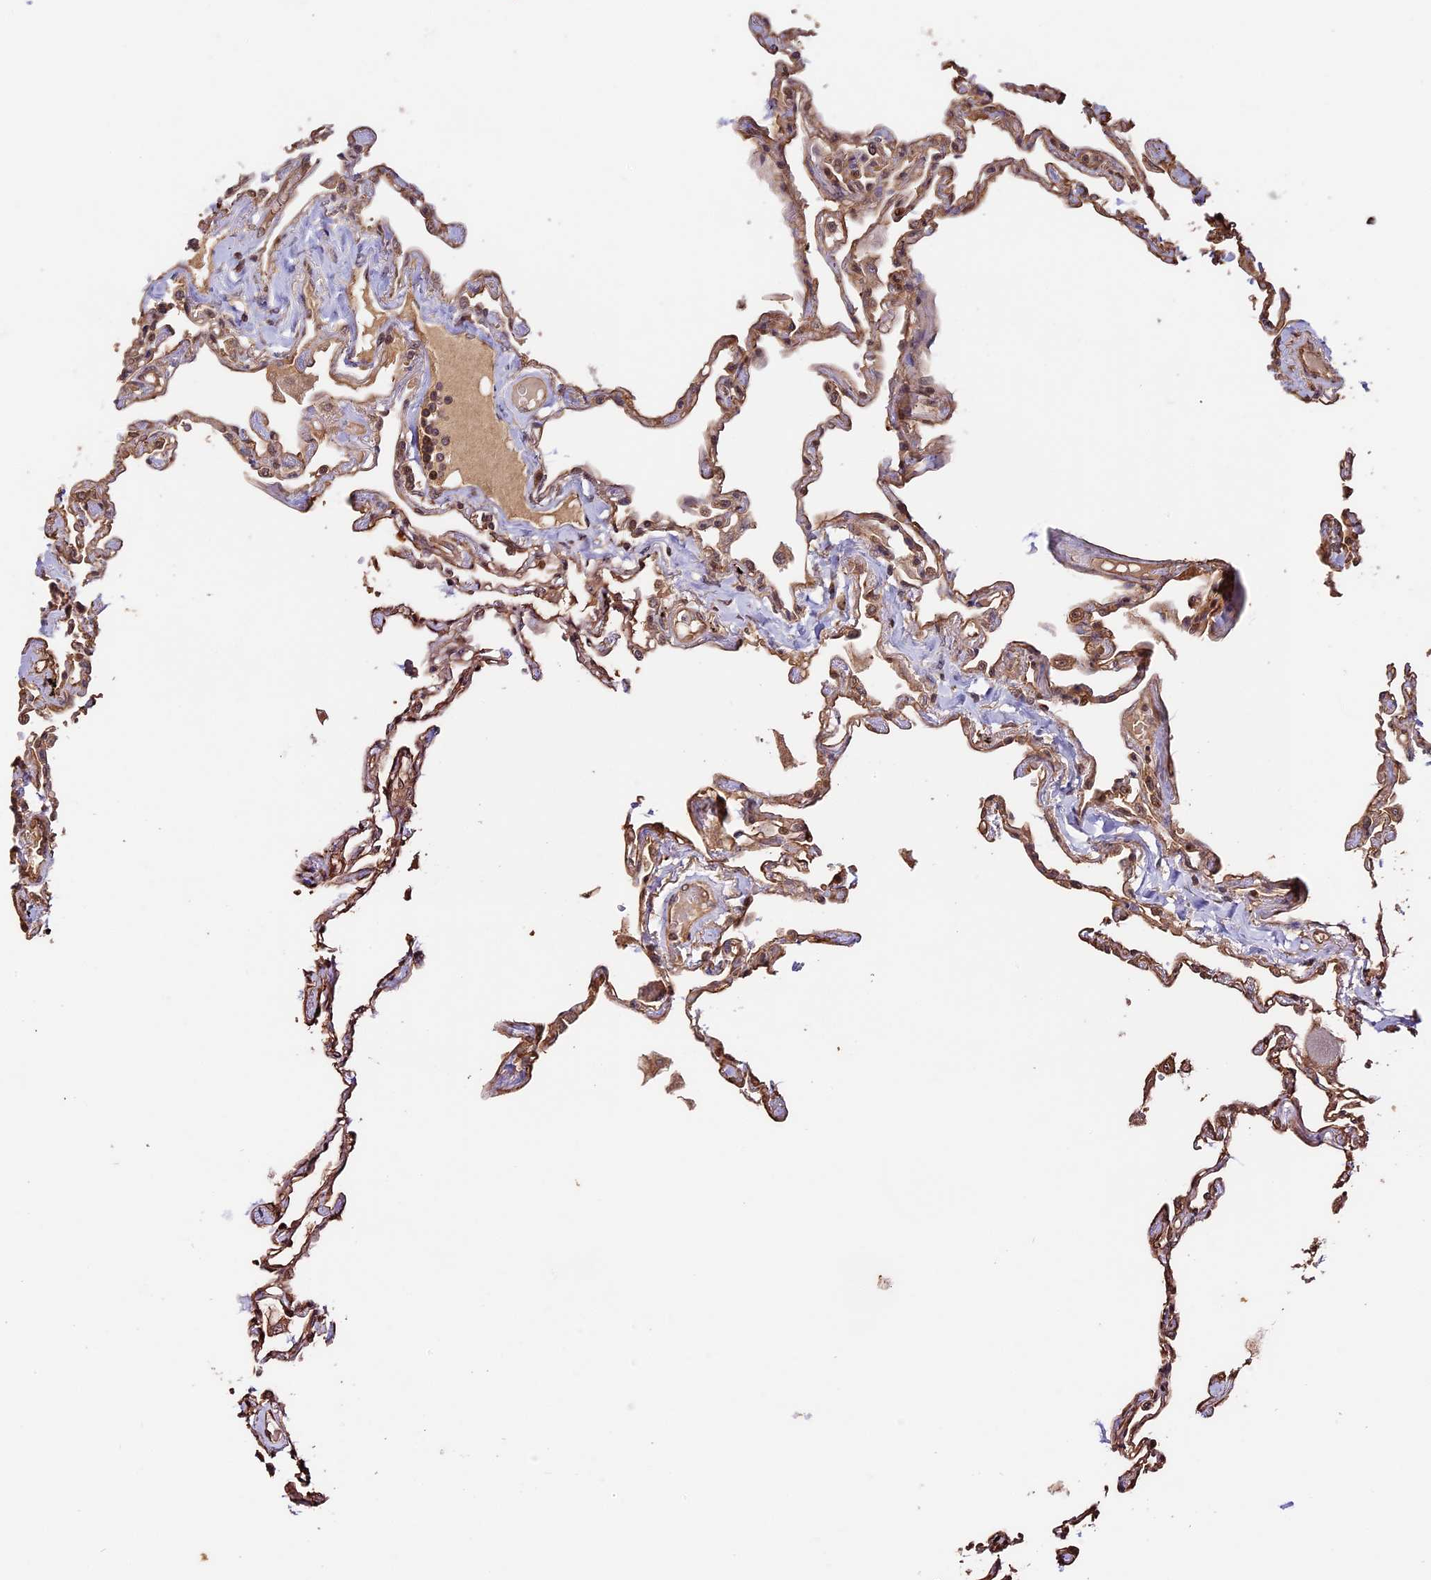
{"staining": {"intensity": "weak", "quantity": ">75%", "location": "cytoplasmic/membranous"}, "tissue": "lung", "cell_type": "Alveolar cells", "image_type": "normal", "snomed": [{"axis": "morphology", "description": "Normal tissue, NOS"}, {"axis": "topography", "description": "Lung"}], "caption": "This photomicrograph exhibits unremarkable lung stained with IHC to label a protein in brown. The cytoplasmic/membranous of alveolar cells show weak positivity for the protein. Nuclei are counter-stained blue.", "gene": "PPP1R37", "patient": {"sex": "female", "age": 67}}